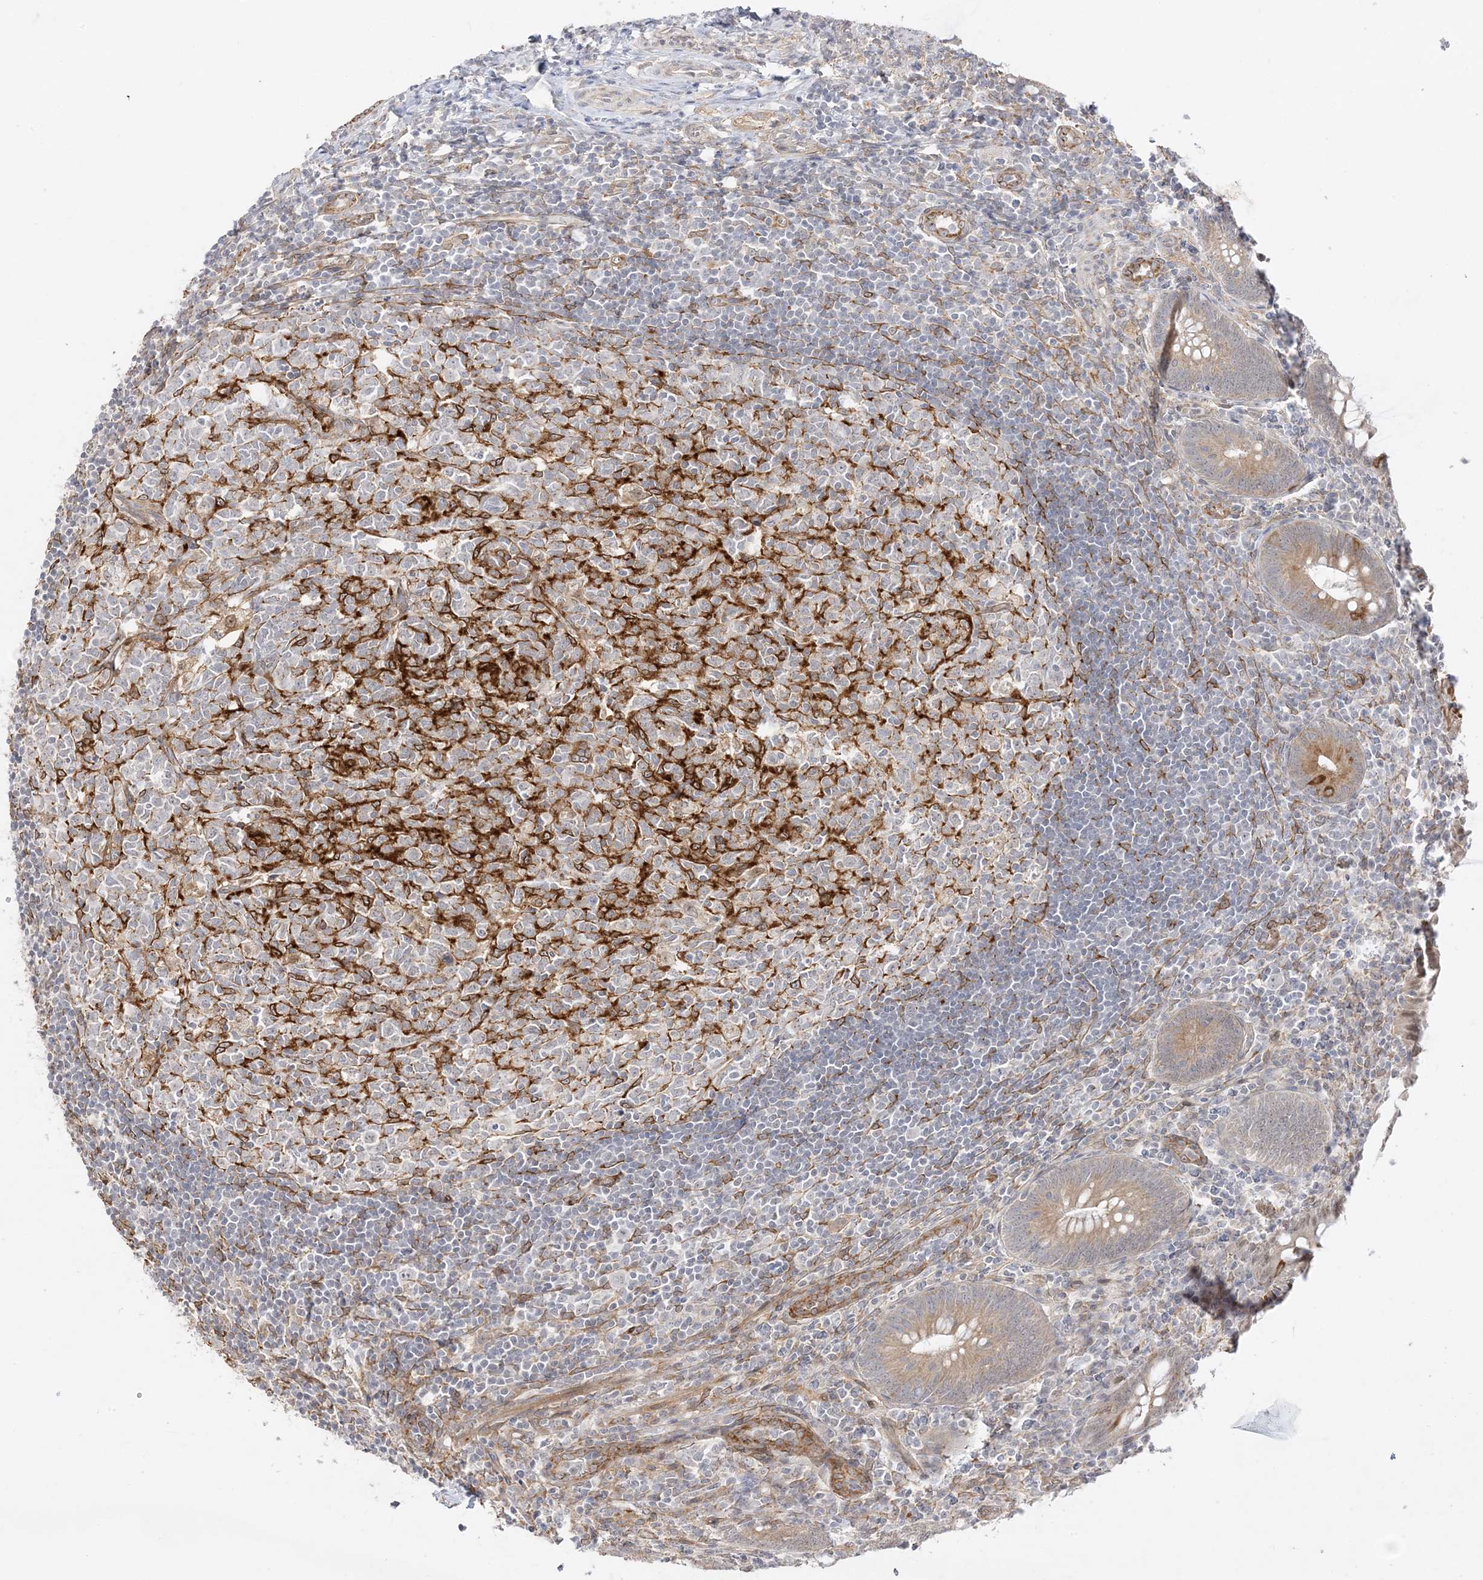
{"staining": {"intensity": "weak", "quantity": ">75%", "location": "cytoplasmic/membranous"}, "tissue": "appendix", "cell_type": "Glandular cells", "image_type": "normal", "snomed": [{"axis": "morphology", "description": "Normal tissue, NOS"}, {"axis": "topography", "description": "Appendix"}], "caption": "The photomicrograph displays staining of benign appendix, revealing weak cytoplasmic/membranous protein staining (brown color) within glandular cells. The protein of interest is stained brown, and the nuclei are stained in blue (DAB (3,3'-diaminobenzidine) IHC with brightfield microscopy, high magnification).", "gene": "C2CD2", "patient": {"sex": "male", "age": 14}}